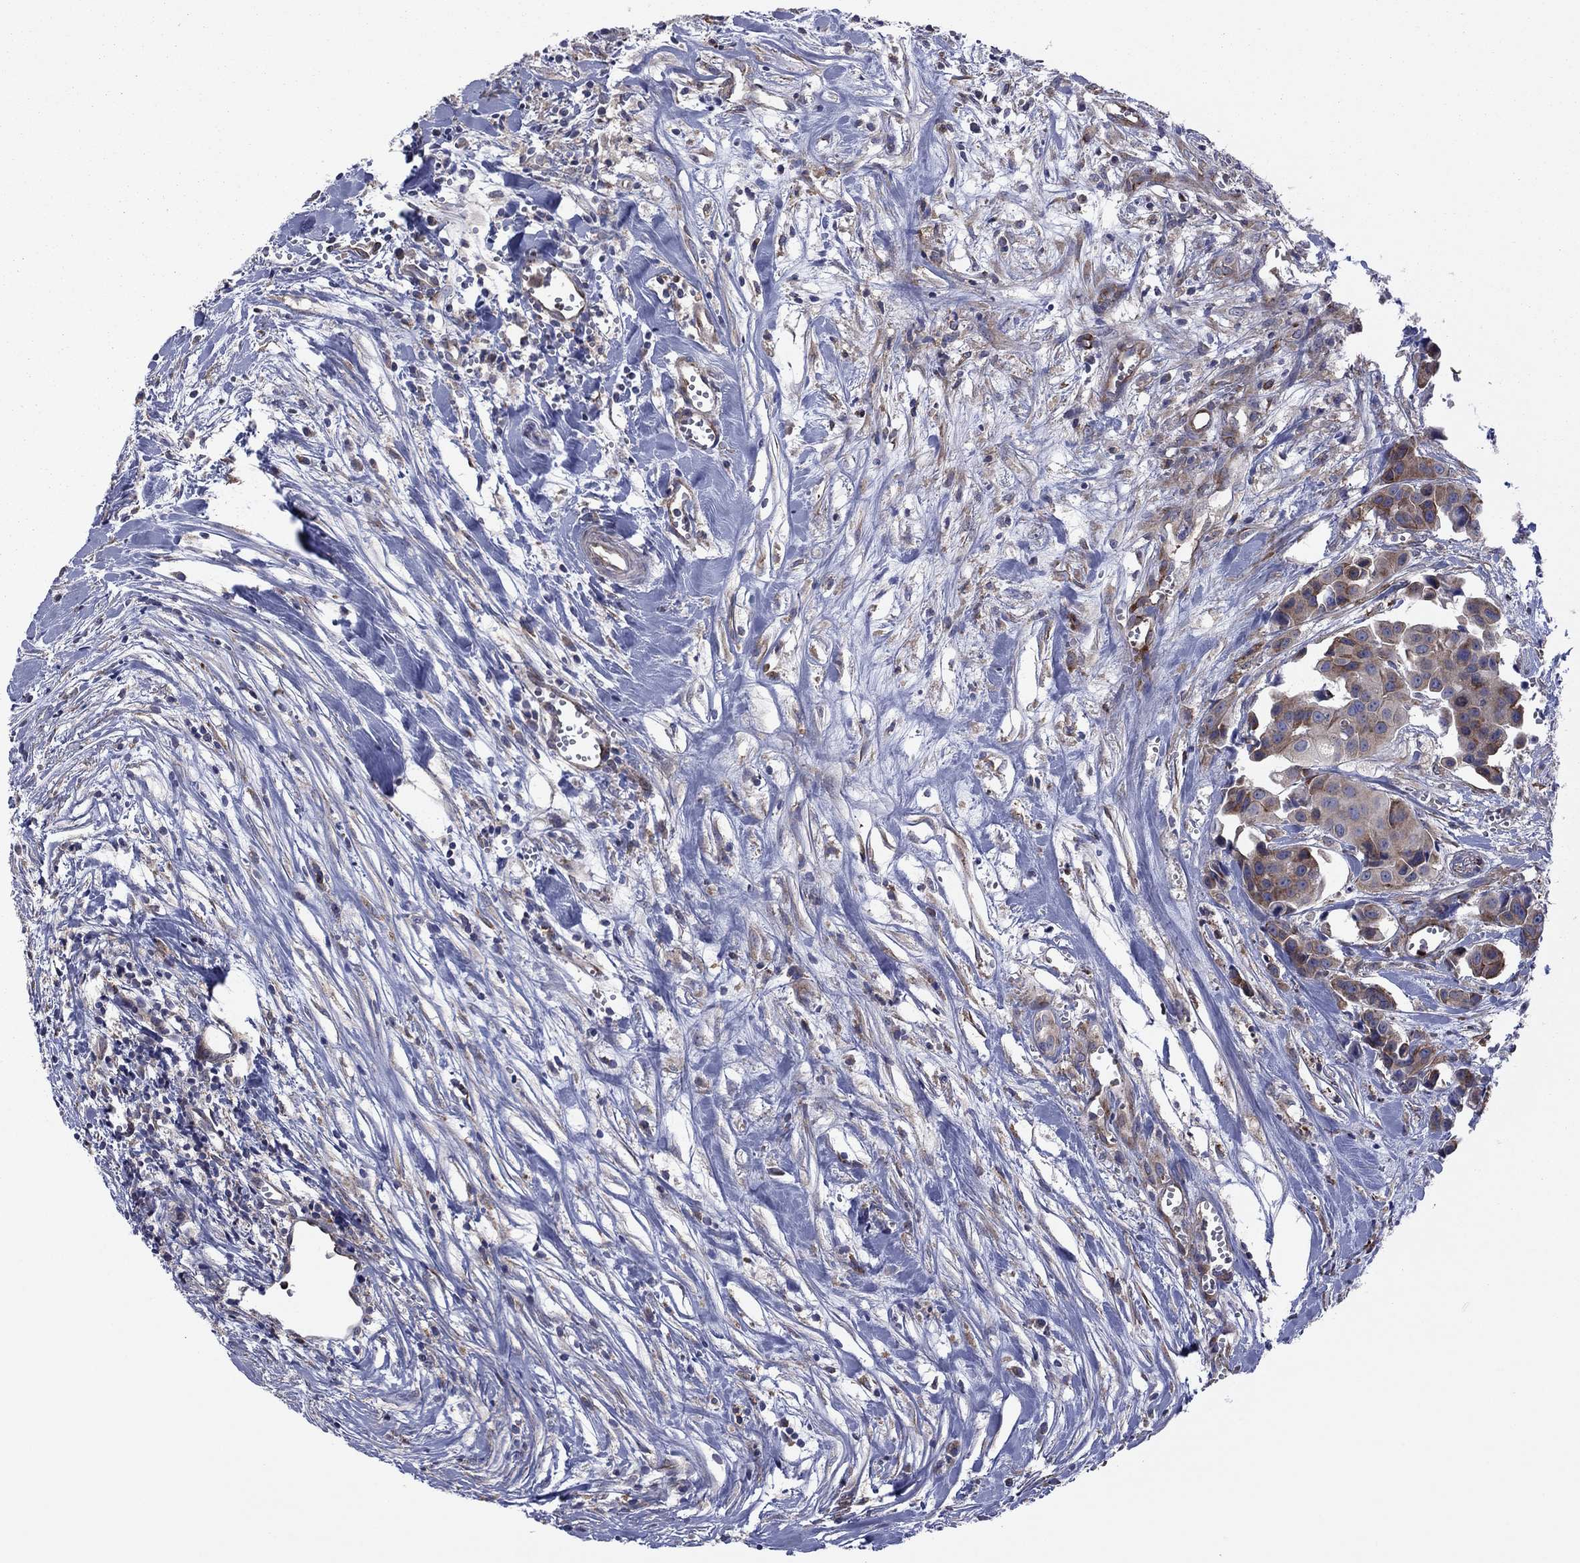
{"staining": {"intensity": "strong", "quantity": "25%-75%", "location": "cytoplasmic/membranous"}, "tissue": "head and neck cancer", "cell_type": "Tumor cells", "image_type": "cancer", "snomed": [{"axis": "morphology", "description": "Adenocarcinoma, NOS"}, {"axis": "topography", "description": "Head-Neck"}], "caption": "A brown stain highlights strong cytoplasmic/membranous positivity of a protein in human head and neck adenocarcinoma tumor cells.", "gene": "GPR155", "patient": {"sex": "male", "age": 76}}